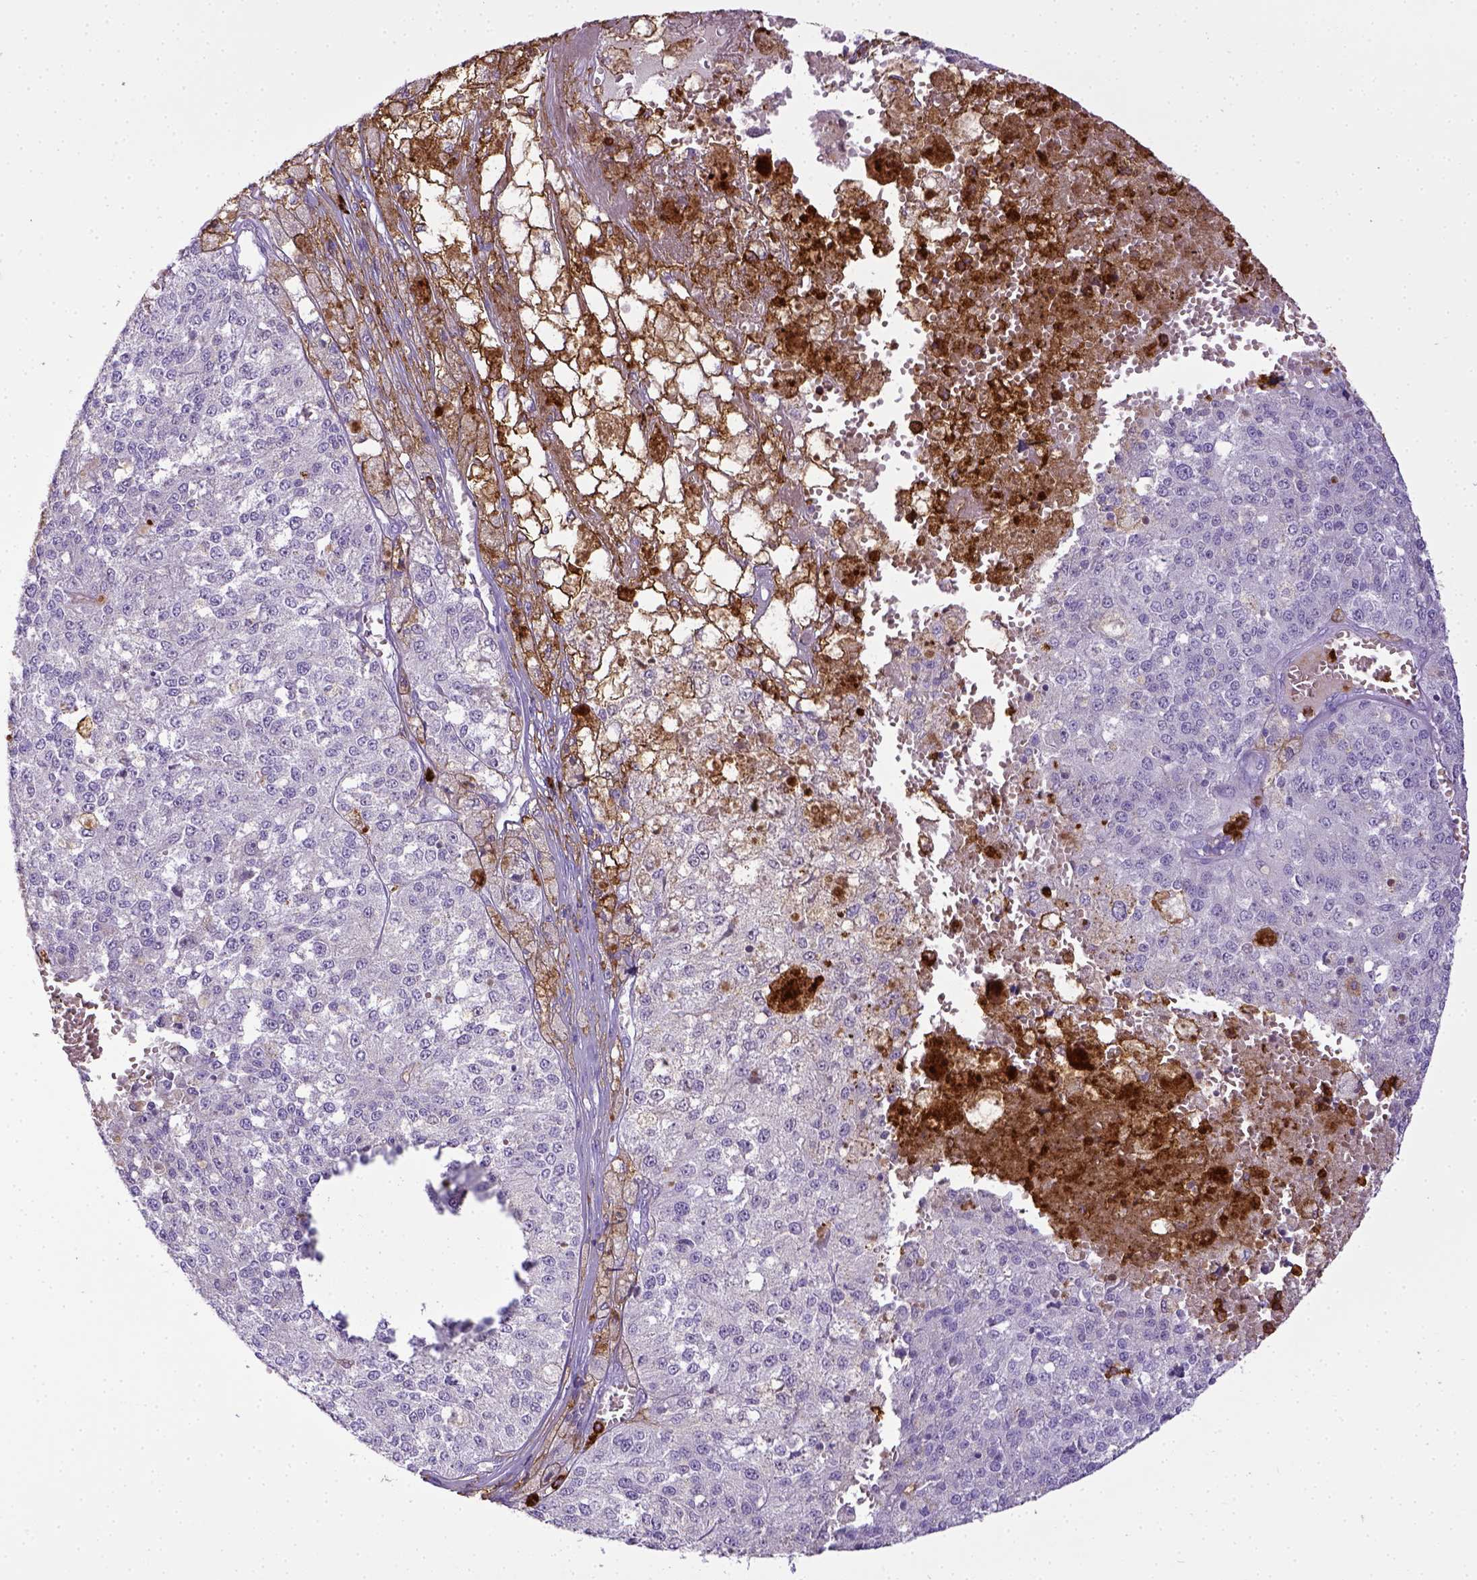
{"staining": {"intensity": "negative", "quantity": "none", "location": "none"}, "tissue": "melanoma", "cell_type": "Tumor cells", "image_type": "cancer", "snomed": [{"axis": "morphology", "description": "Malignant melanoma, Metastatic site"}, {"axis": "topography", "description": "Lymph node"}], "caption": "Immunohistochemistry image of melanoma stained for a protein (brown), which demonstrates no positivity in tumor cells.", "gene": "ITGAM", "patient": {"sex": "female", "age": 64}}